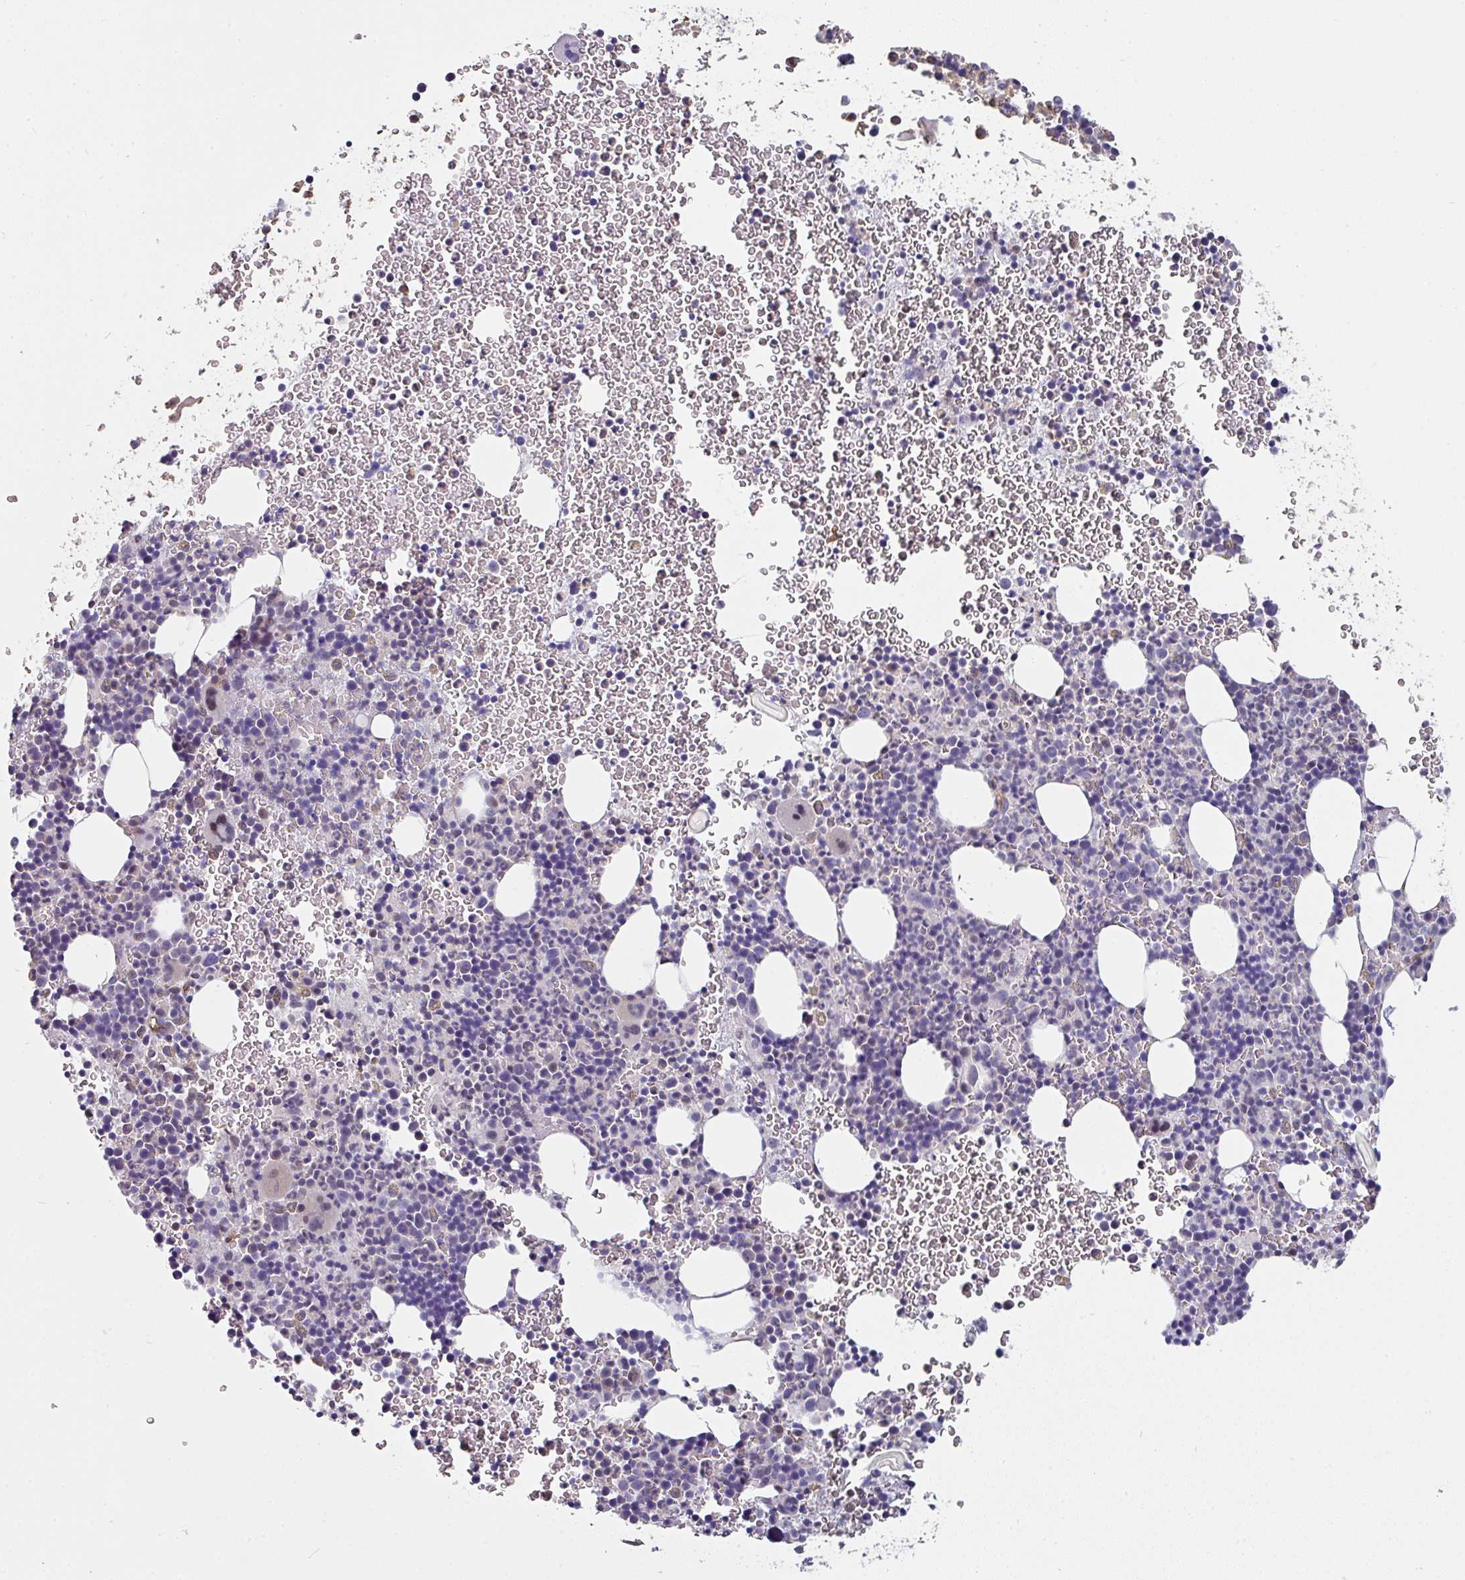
{"staining": {"intensity": "weak", "quantity": "<25%", "location": "cytoplasmic/membranous"}, "tissue": "bone marrow", "cell_type": "Hematopoietic cells", "image_type": "normal", "snomed": [{"axis": "morphology", "description": "Normal tissue, NOS"}, {"axis": "topography", "description": "Bone marrow"}], "caption": "Immunohistochemical staining of unremarkable bone marrow shows no significant positivity in hematopoietic cells. (DAB (3,3'-diaminobenzidine) immunohistochemistry (IHC), high magnification).", "gene": "BEND5", "patient": {"sex": "male", "age": 61}}